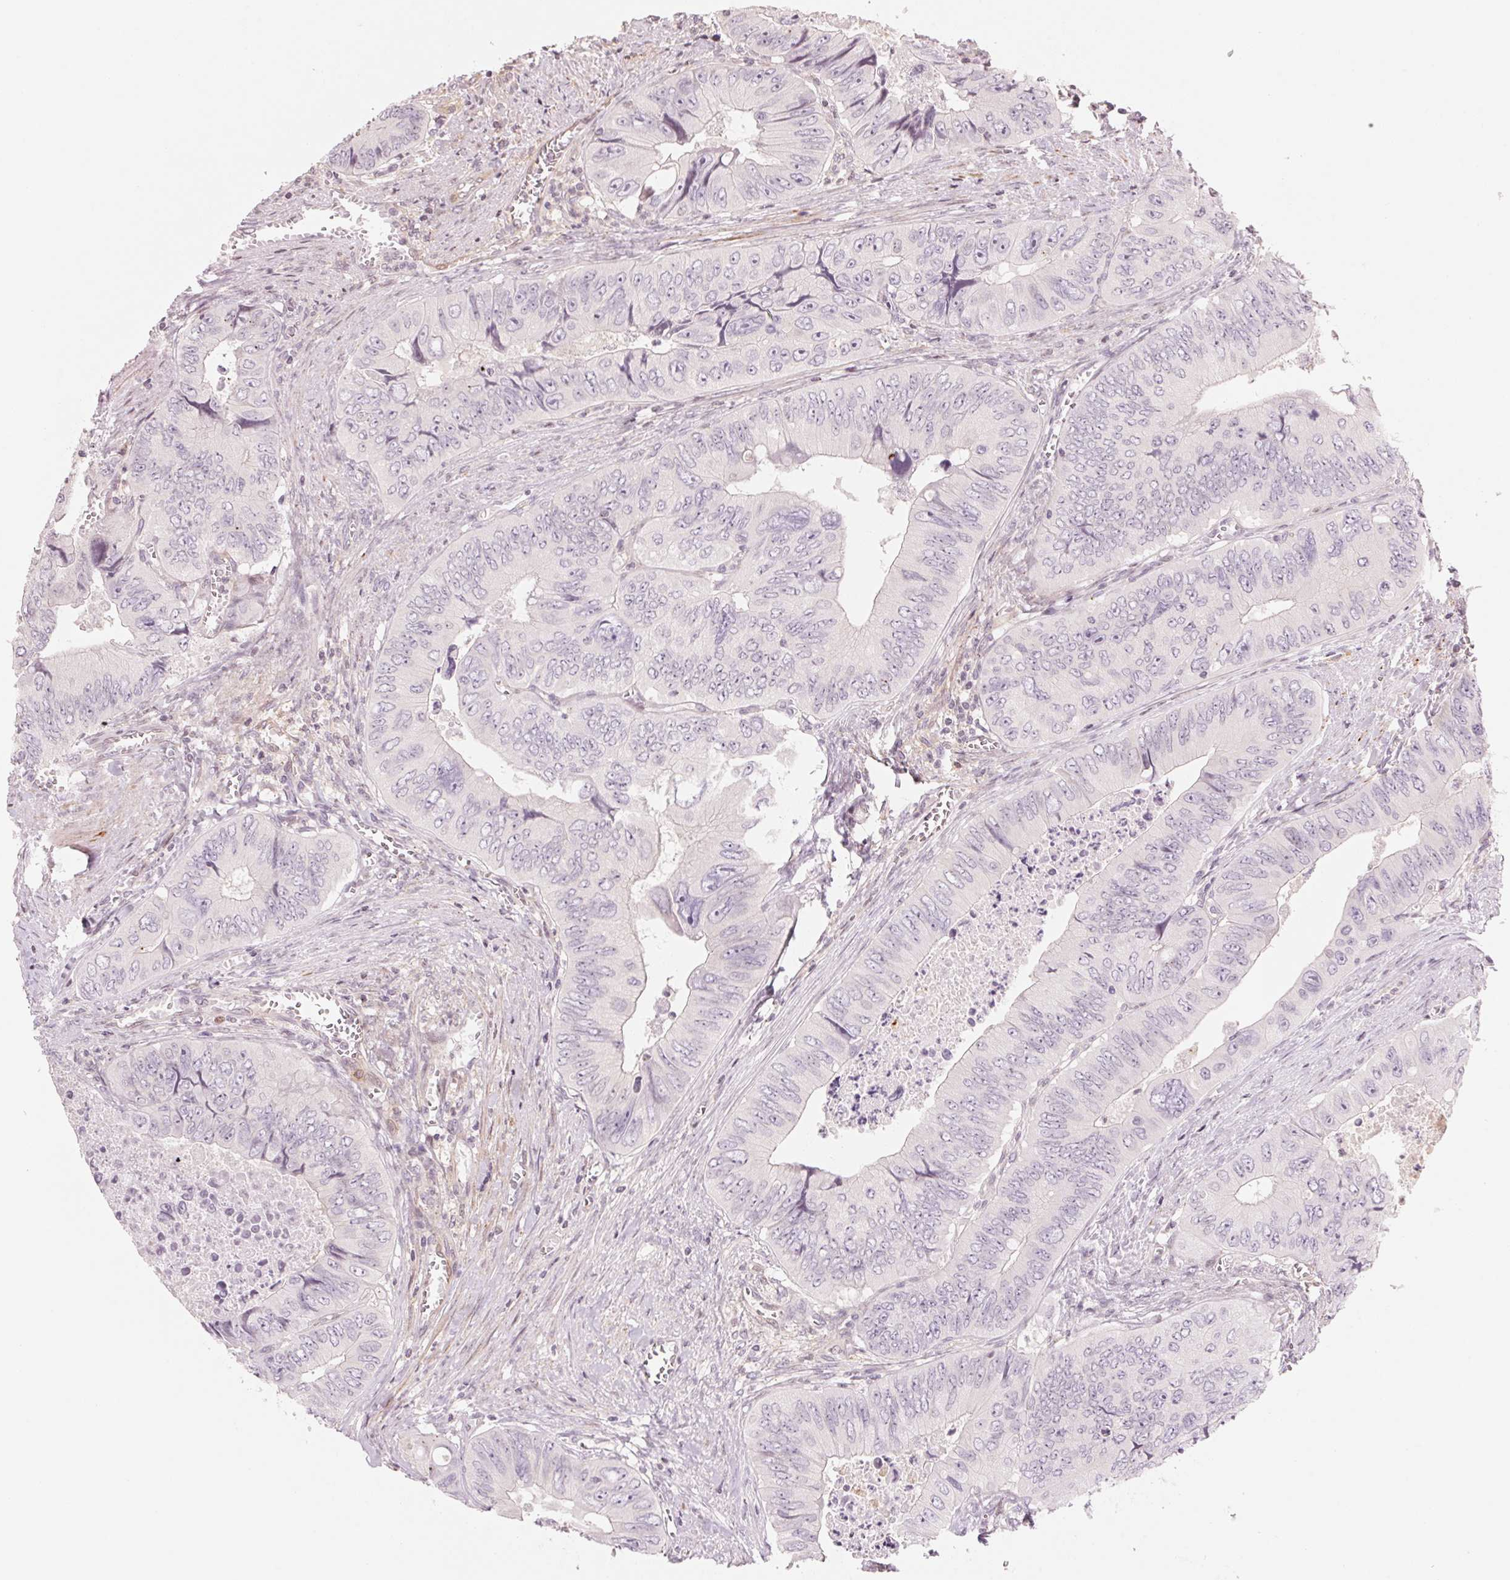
{"staining": {"intensity": "negative", "quantity": "none", "location": "none"}, "tissue": "colorectal cancer", "cell_type": "Tumor cells", "image_type": "cancer", "snomed": [{"axis": "morphology", "description": "Adenocarcinoma, NOS"}, {"axis": "topography", "description": "Colon"}], "caption": "Colorectal cancer (adenocarcinoma) was stained to show a protein in brown. There is no significant staining in tumor cells.", "gene": "SLC17A4", "patient": {"sex": "female", "age": 84}}